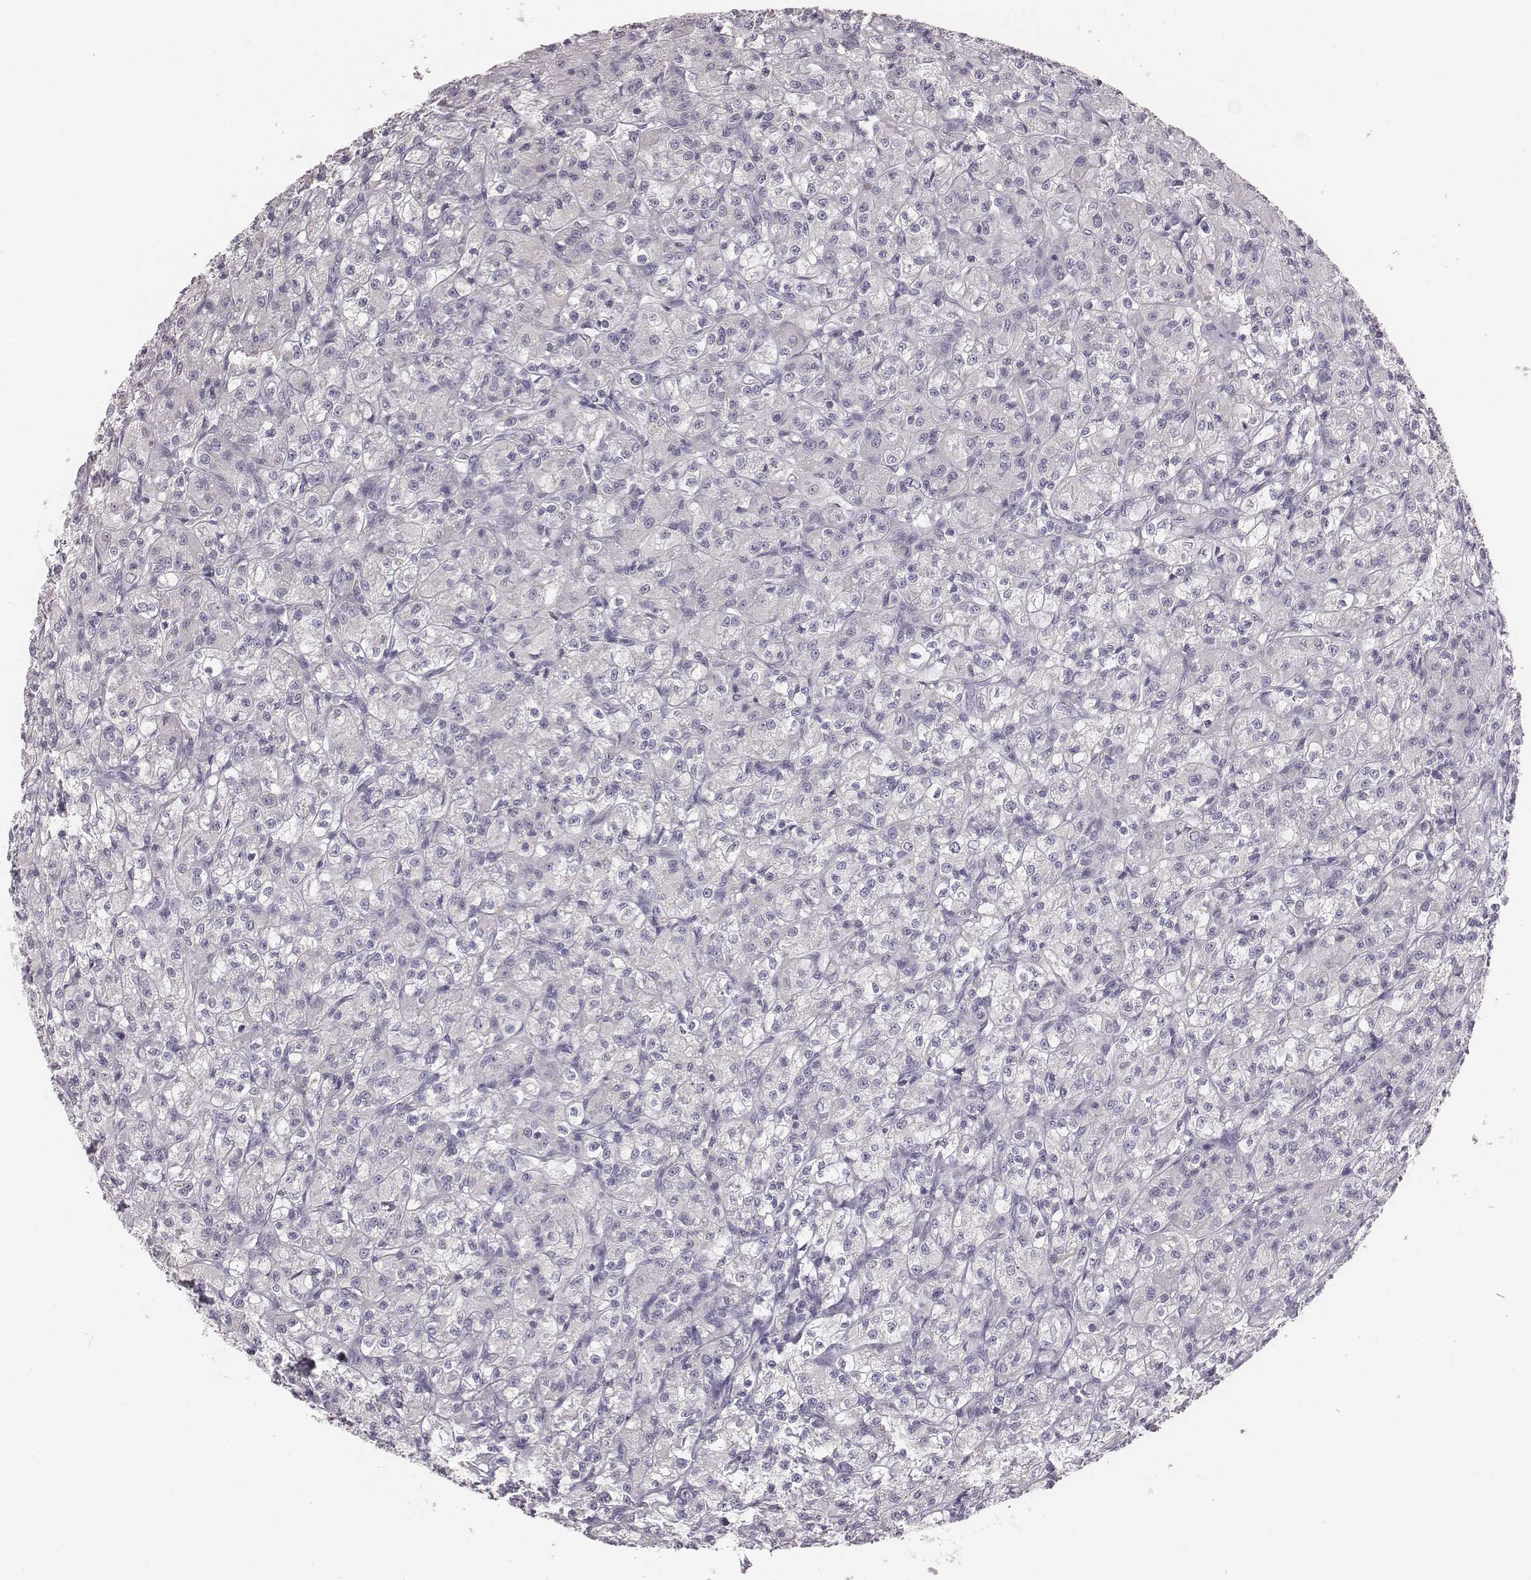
{"staining": {"intensity": "negative", "quantity": "none", "location": "none"}, "tissue": "renal cancer", "cell_type": "Tumor cells", "image_type": "cancer", "snomed": [{"axis": "morphology", "description": "Adenocarcinoma, NOS"}, {"axis": "topography", "description": "Kidney"}], "caption": "Renal cancer was stained to show a protein in brown. There is no significant expression in tumor cells.", "gene": "C6orf58", "patient": {"sex": "female", "age": 70}}